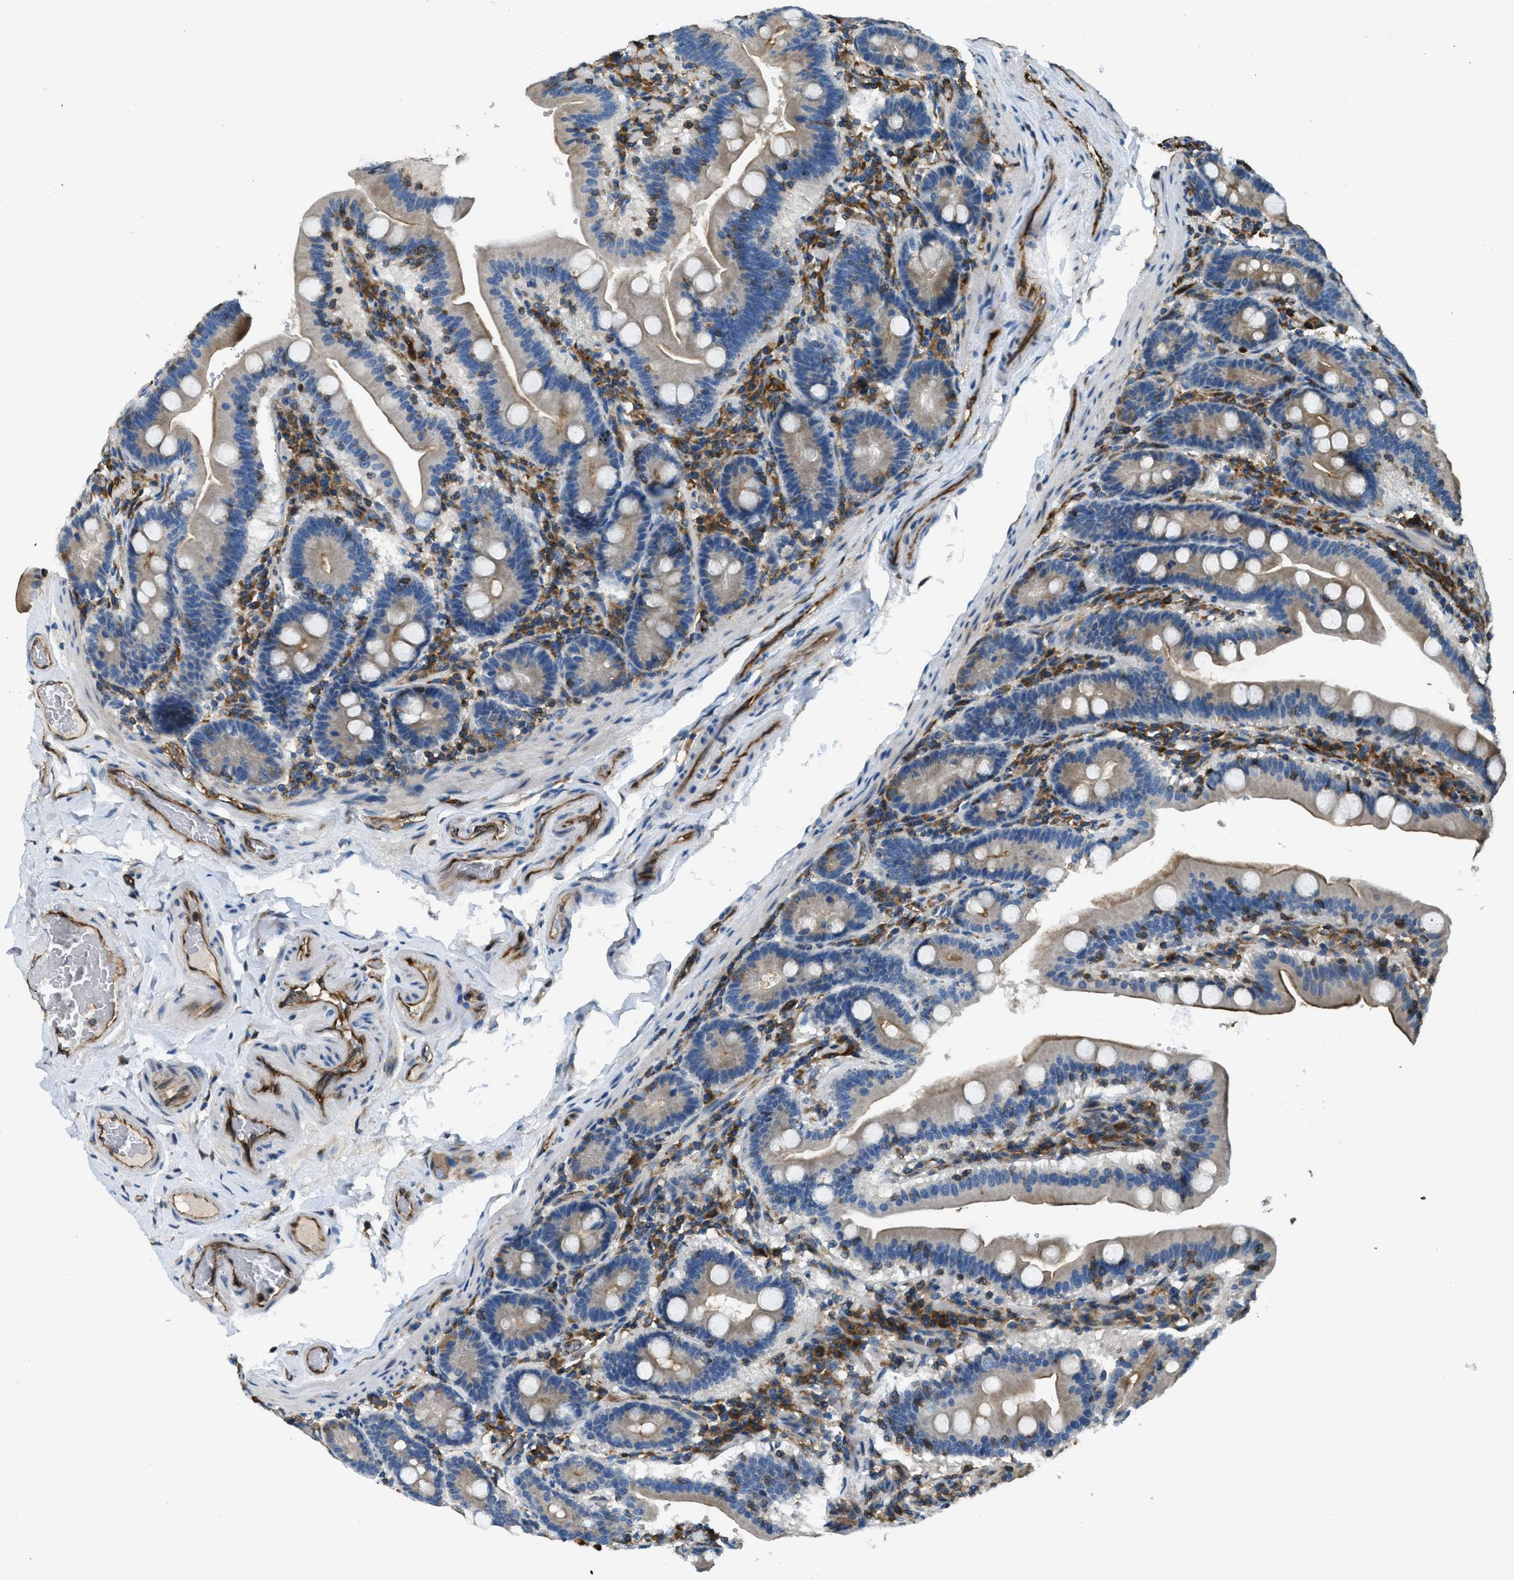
{"staining": {"intensity": "weak", "quantity": "25%-75%", "location": "cytoplasmic/membranous"}, "tissue": "duodenum", "cell_type": "Glandular cells", "image_type": "normal", "snomed": [{"axis": "morphology", "description": "Normal tissue, NOS"}, {"axis": "topography", "description": "Duodenum"}], "caption": "Glandular cells exhibit low levels of weak cytoplasmic/membranous positivity in approximately 25%-75% of cells in unremarkable human duodenum.", "gene": "GIMAP8", "patient": {"sex": "male", "age": 54}}